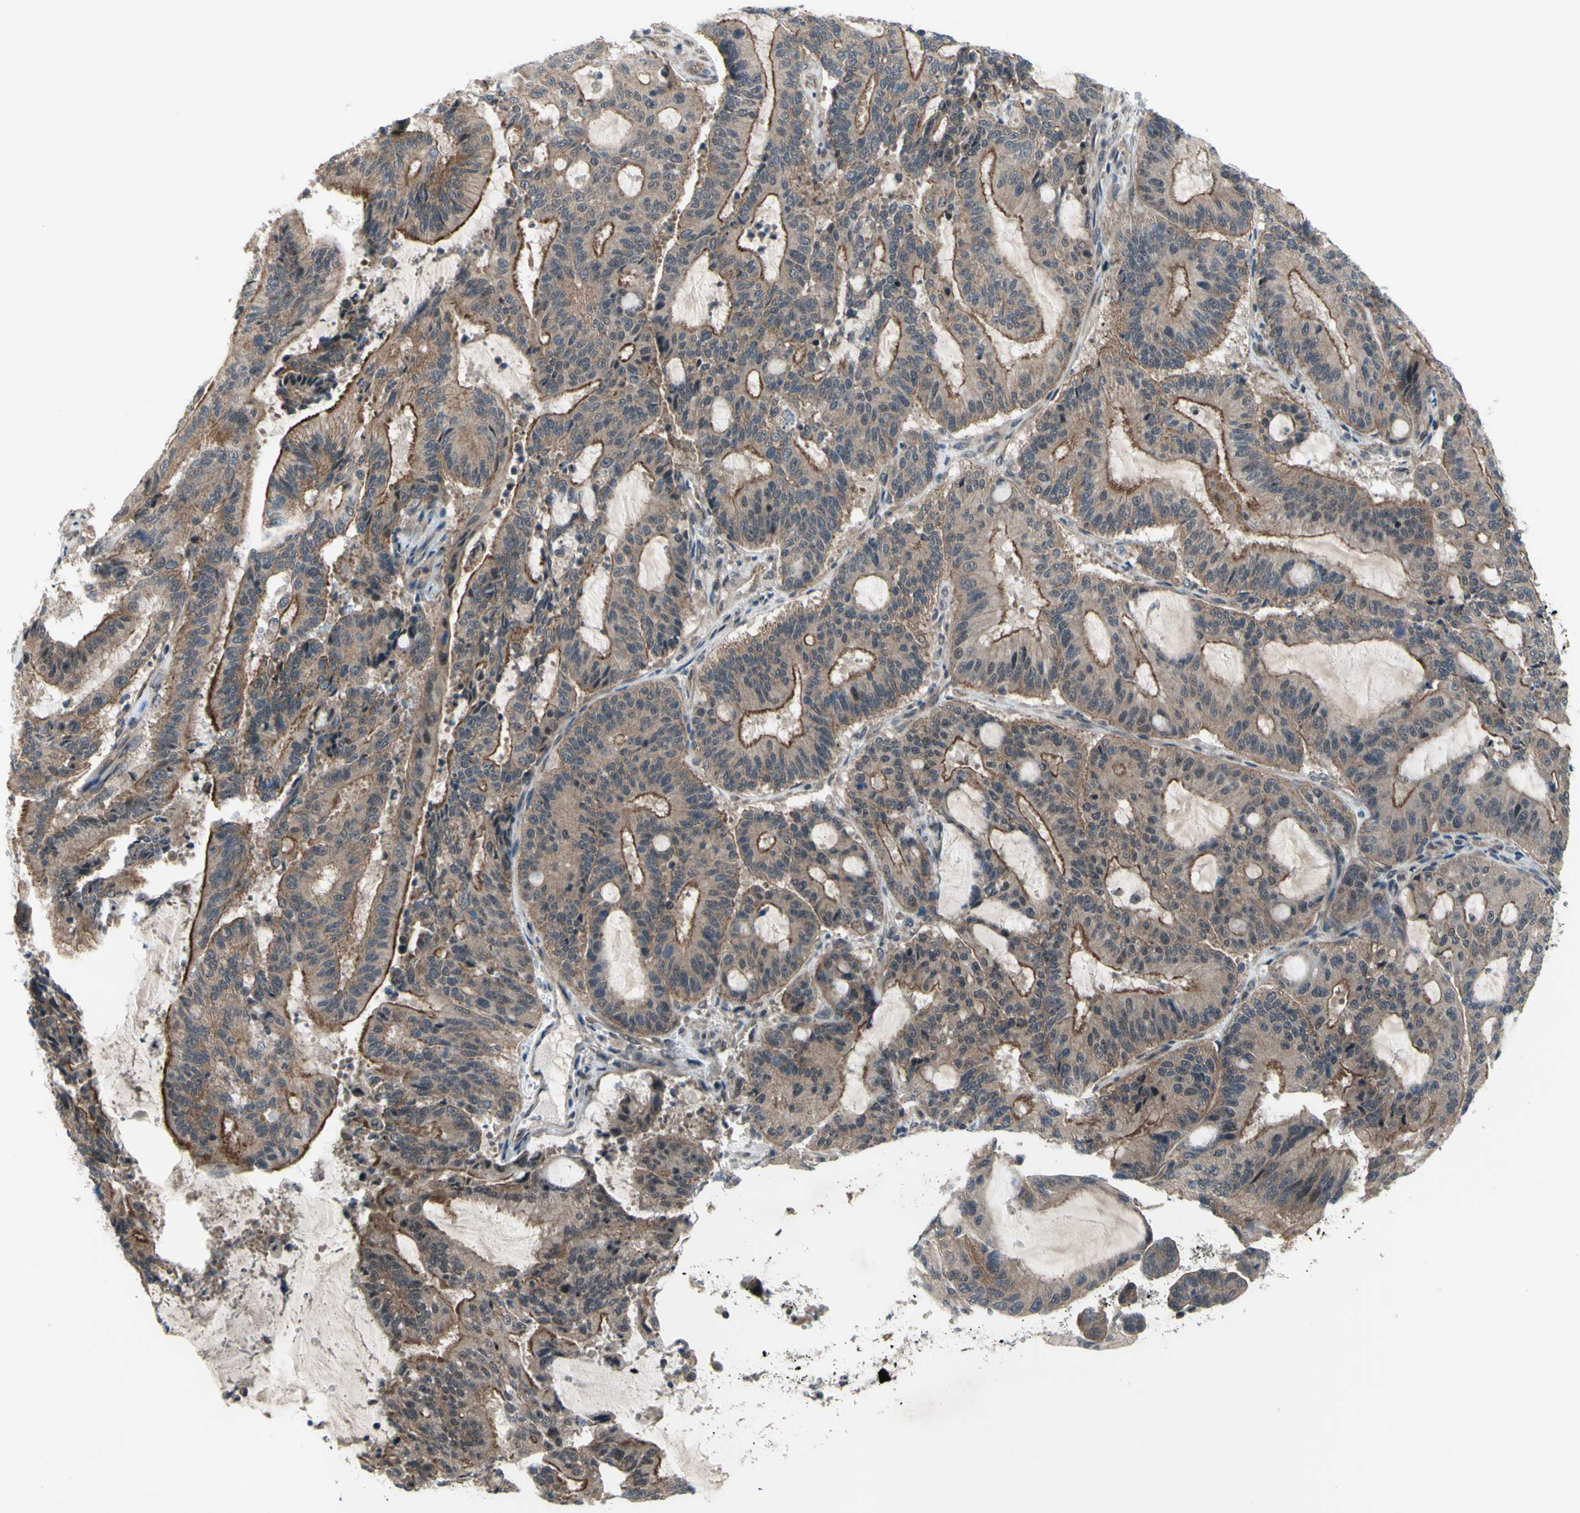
{"staining": {"intensity": "moderate", "quantity": ">75%", "location": "cytoplasmic/membranous"}, "tissue": "liver cancer", "cell_type": "Tumor cells", "image_type": "cancer", "snomed": [{"axis": "morphology", "description": "Cholangiocarcinoma"}, {"axis": "topography", "description": "Liver"}], "caption": "The micrograph exhibits a brown stain indicating the presence of a protein in the cytoplasmic/membranous of tumor cells in liver cancer (cholangiocarcinoma). Nuclei are stained in blue.", "gene": "TRDMT1", "patient": {"sex": "female", "age": 73}}